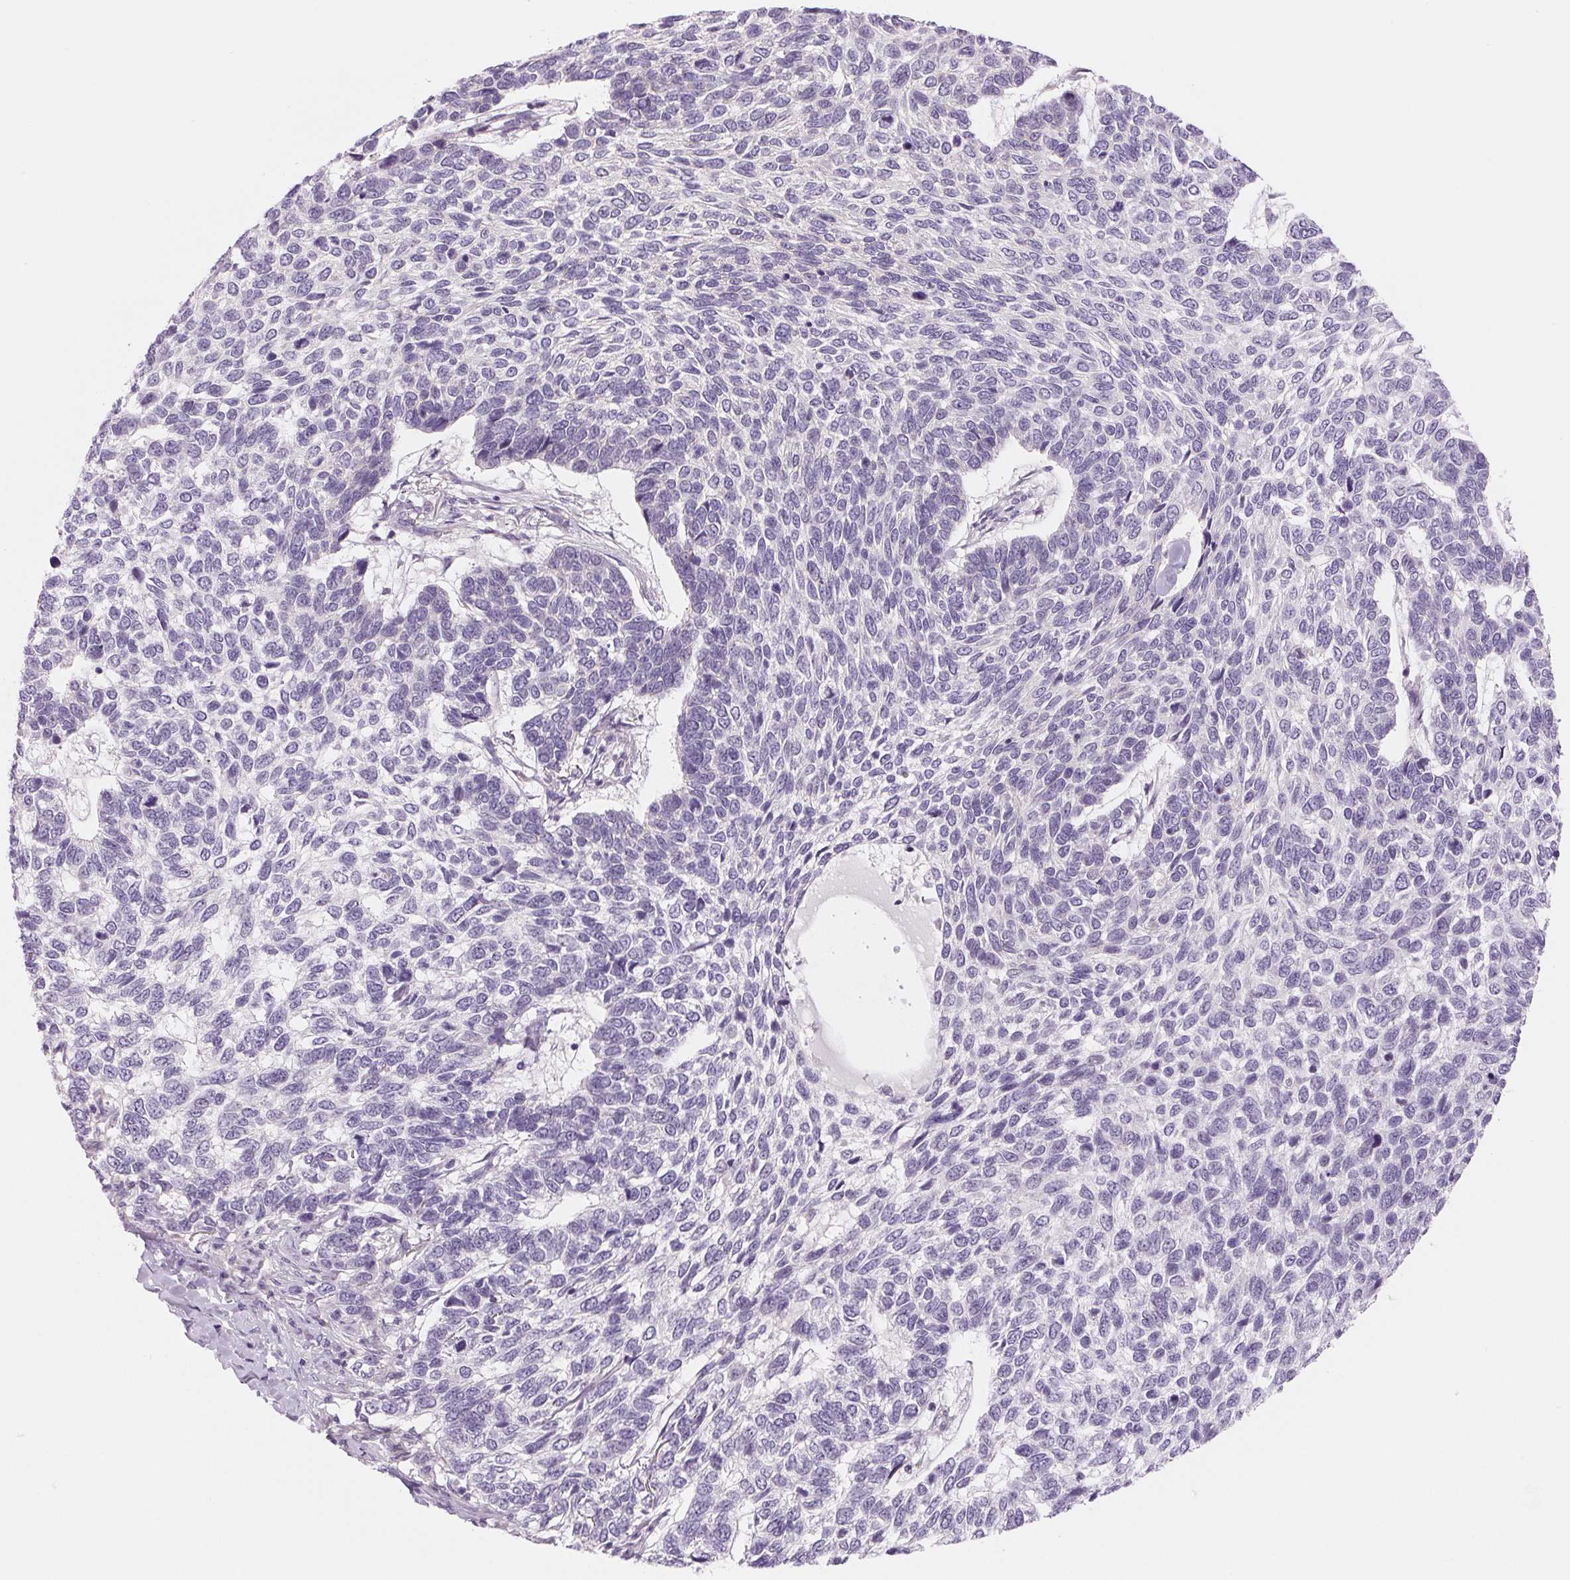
{"staining": {"intensity": "negative", "quantity": "none", "location": "none"}, "tissue": "skin cancer", "cell_type": "Tumor cells", "image_type": "cancer", "snomed": [{"axis": "morphology", "description": "Basal cell carcinoma"}, {"axis": "topography", "description": "Skin"}], "caption": "This is an immunohistochemistry (IHC) photomicrograph of skin basal cell carcinoma. There is no expression in tumor cells.", "gene": "CCDC168", "patient": {"sex": "female", "age": 65}}